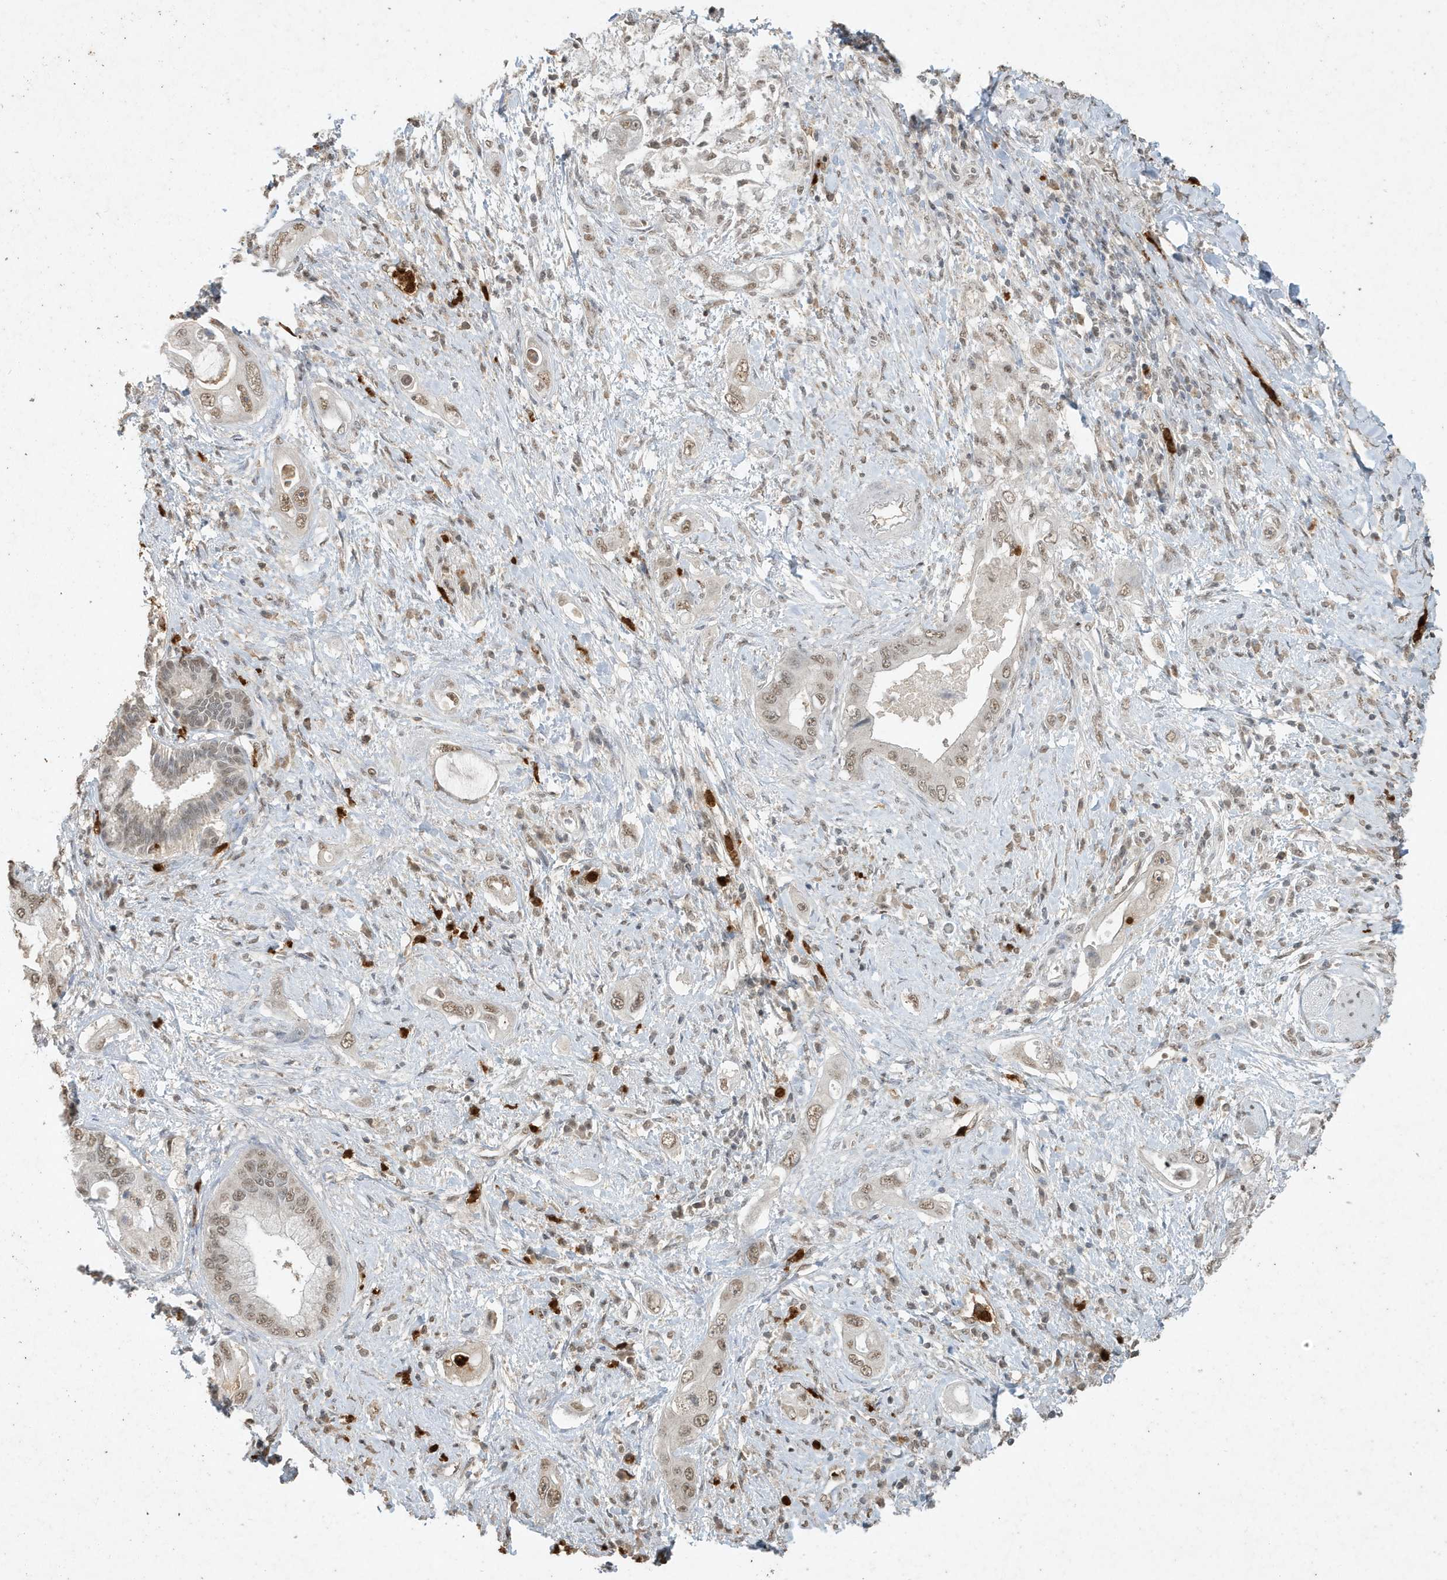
{"staining": {"intensity": "weak", "quantity": ">75%", "location": "nuclear"}, "tissue": "pancreatic cancer", "cell_type": "Tumor cells", "image_type": "cancer", "snomed": [{"axis": "morphology", "description": "Inflammation, NOS"}, {"axis": "morphology", "description": "Adenocarcinoma, NOS"}, {"axis": "topography", "description": "Pancreas"}], "caption": "Protein expression analysis of human pancreatic cancer (adenocarcinoma) reveals weak nuclear positivity in approximately >75% of tumor cells. The protein is shown in brown color, while the nuclei are stained blue.", "gene": "DEFA1", "patient": {"sex": "female", "age": 56}}